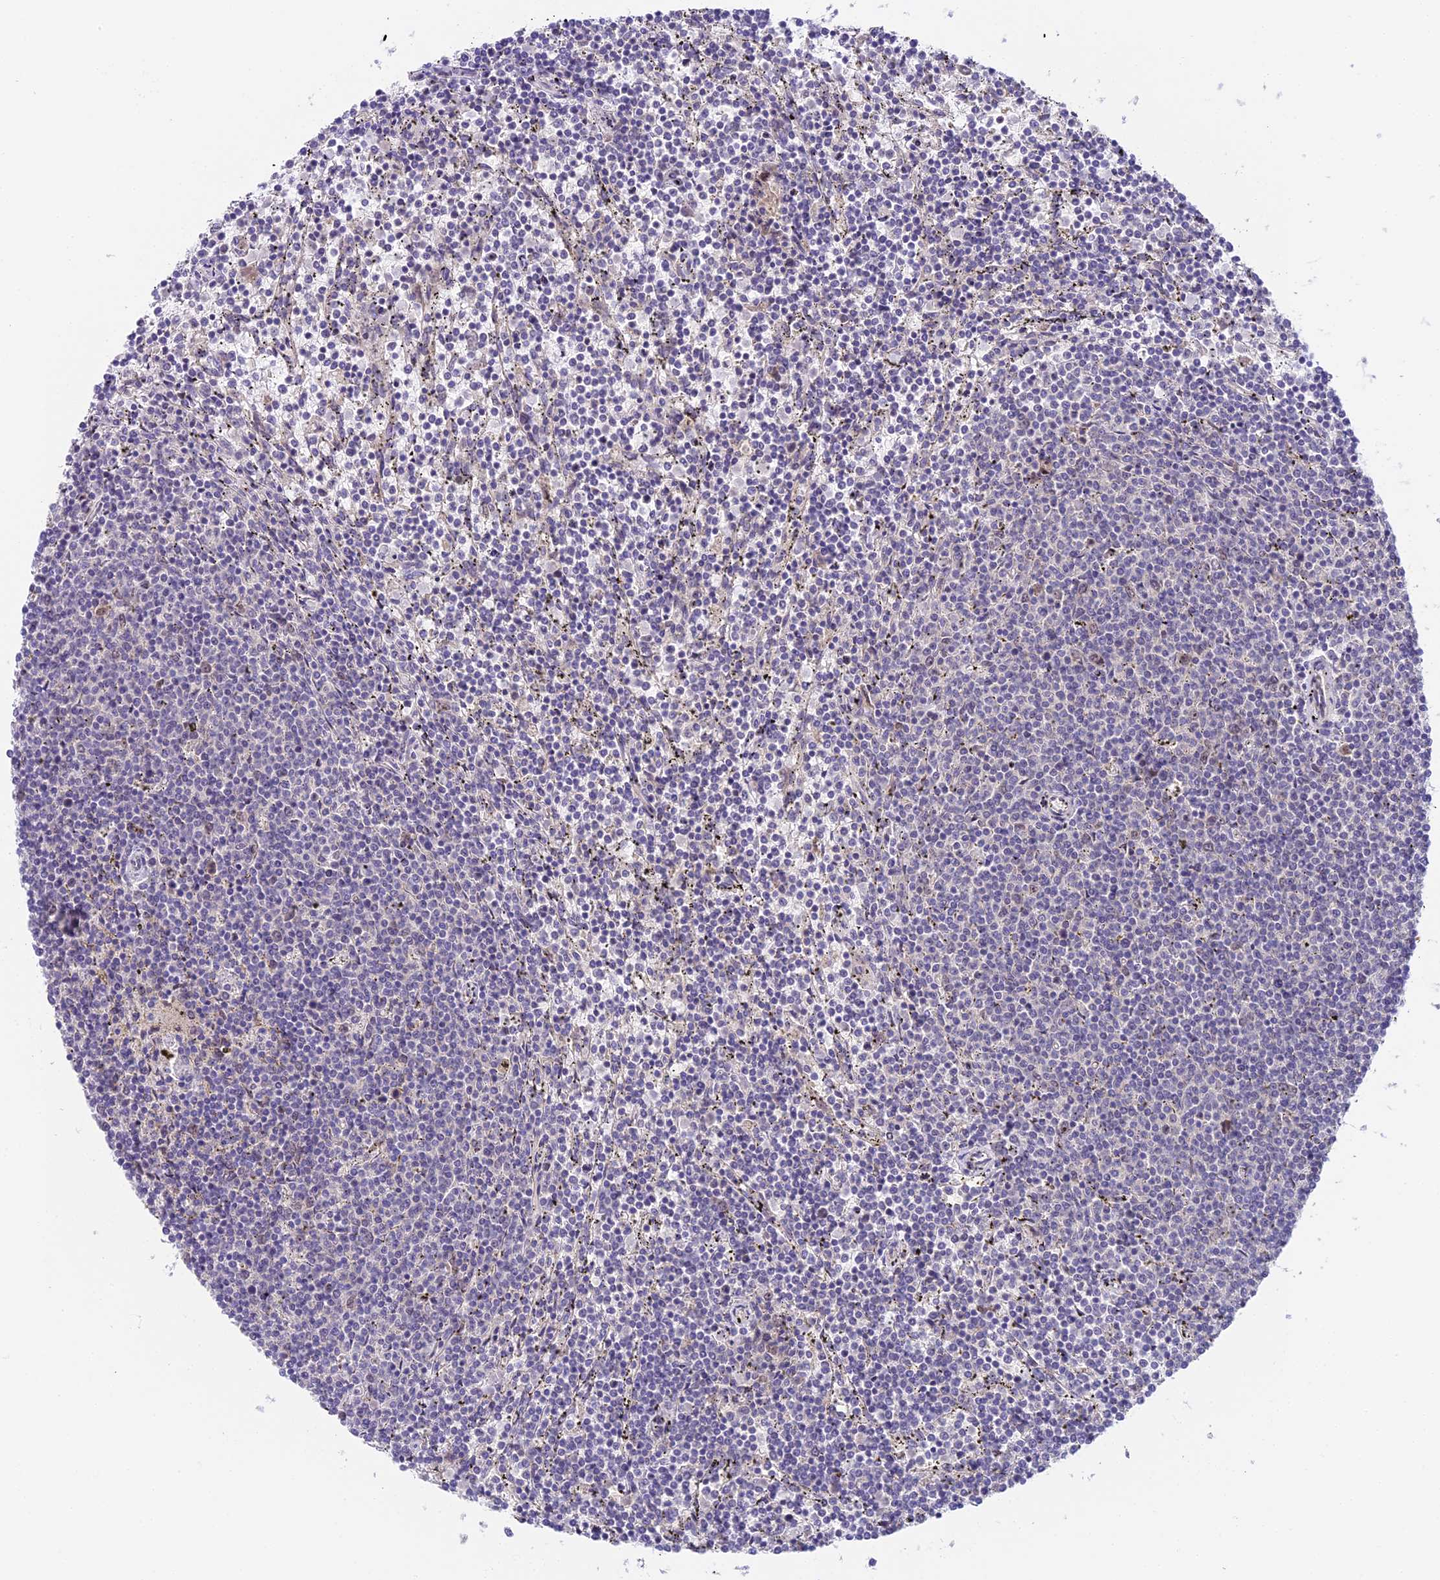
{"staining": {"intensity": "negative", "quantity": "none", "location": "none"}, "tissue": "lymphoma", "cell_type": "Tumor cells", "image_type": "cancer", "snomed": [{"axis": "morphology", "description": "Malignant lymphoma, non-Hodgkin's type, Low grade"}, {"axis": "topography", "description": "Spleen"}], "caption": "Histopathology image shows no protein expression in tumor cells of lymphoma tissue.", "gene": "RAD51", "patient": {"sex": "female", "age": 50}}